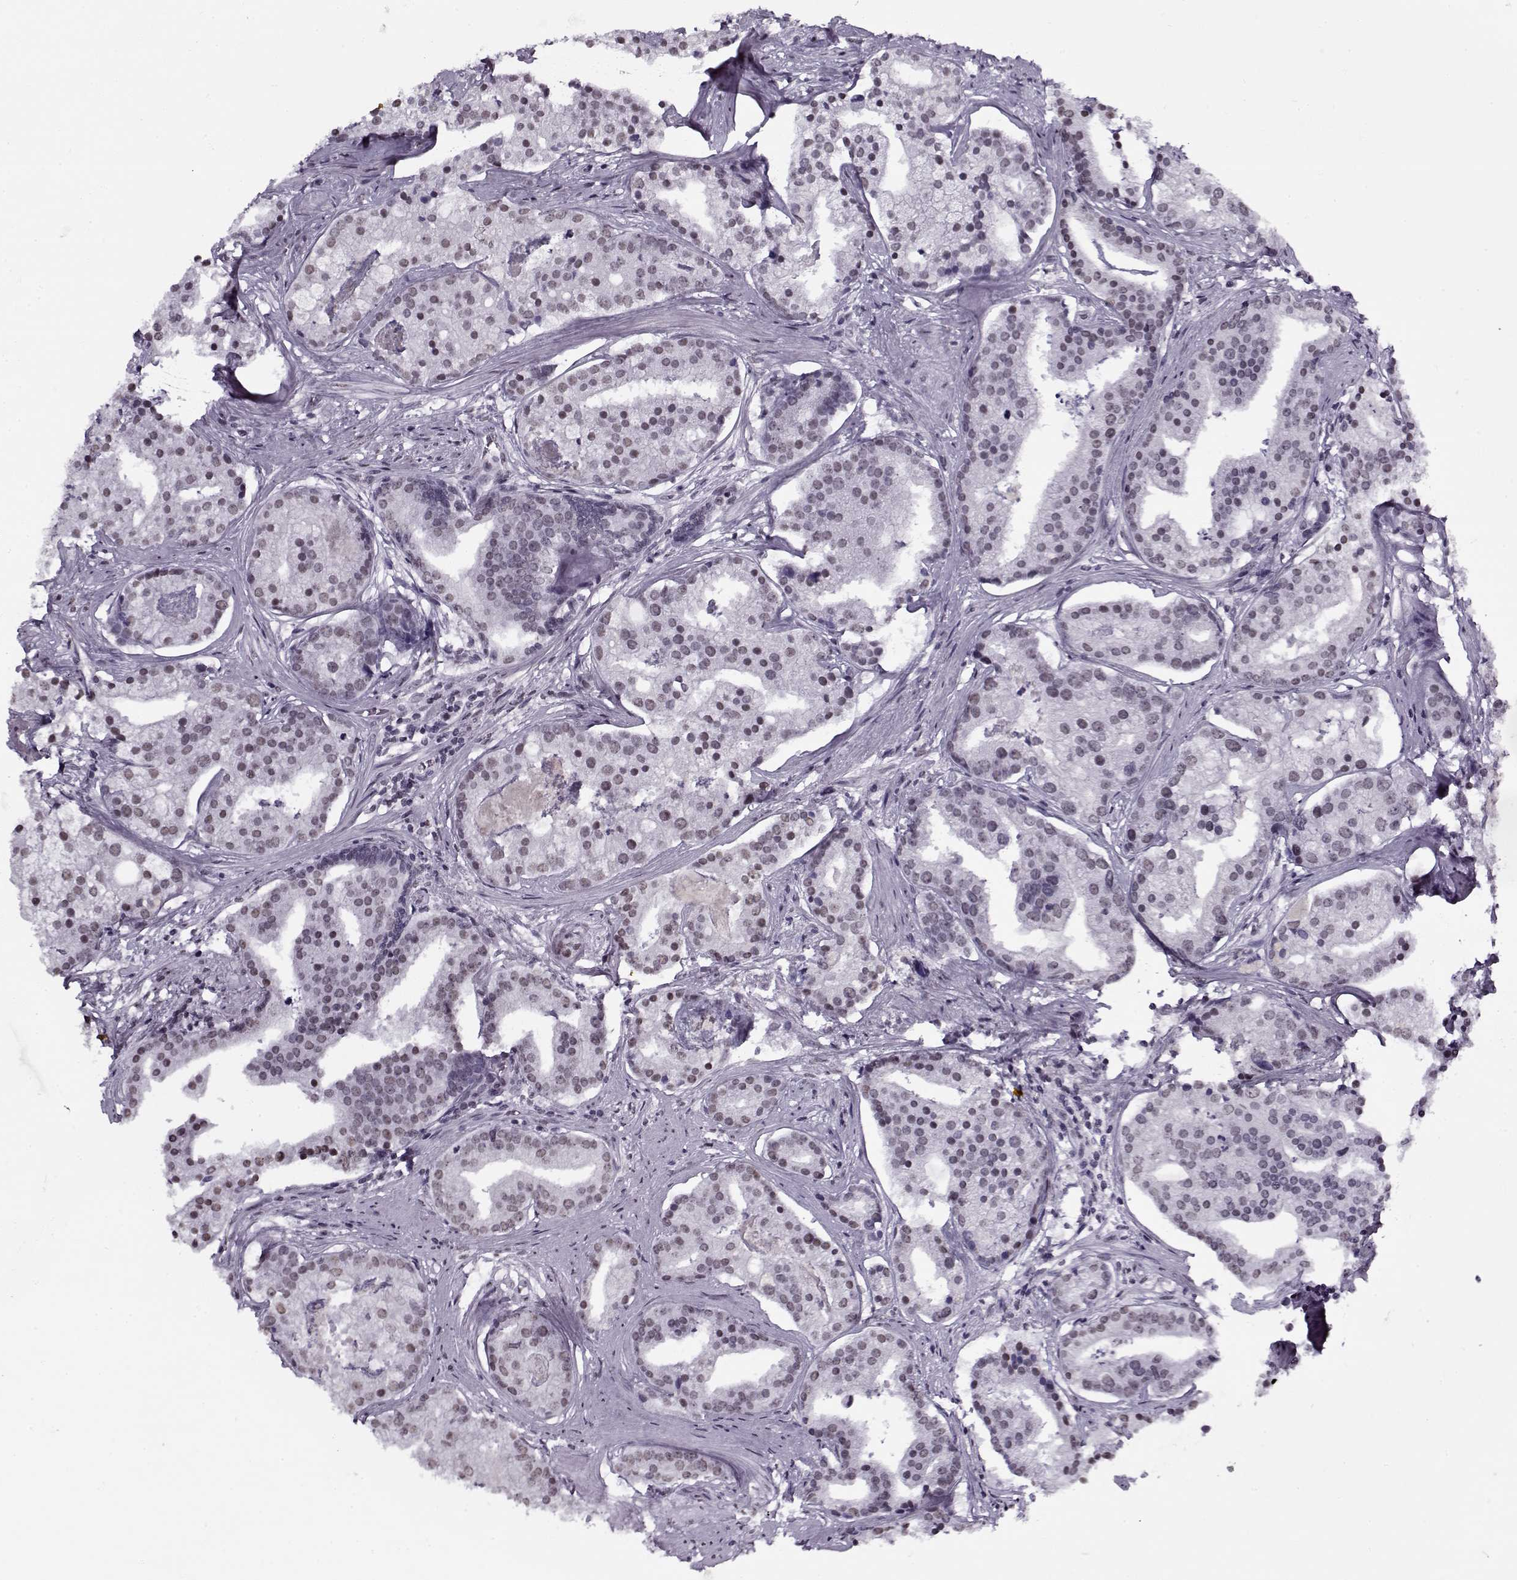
{"staining": {"intensity": "weak", "quantity": "<25%", "location": "nuclear"}, "tissue": "prostate cancer", "cell_type": "Tumor cells", "image_type": "cancer", "snomed": [{"axis": "morphology", "description": "Adenocarcinoma, NOS"}, {"axis": "topography", "description": "Prostate and seminal vesicle, NOS"}, {"axis": "topography", "description": "Prostate"}], "caption": "A photomicrograph of human prostate adenocarcinoma is negative for staining in tumor cells.", "gene": "PRMT8", "patient": {"sex": "male", "age": 44}}